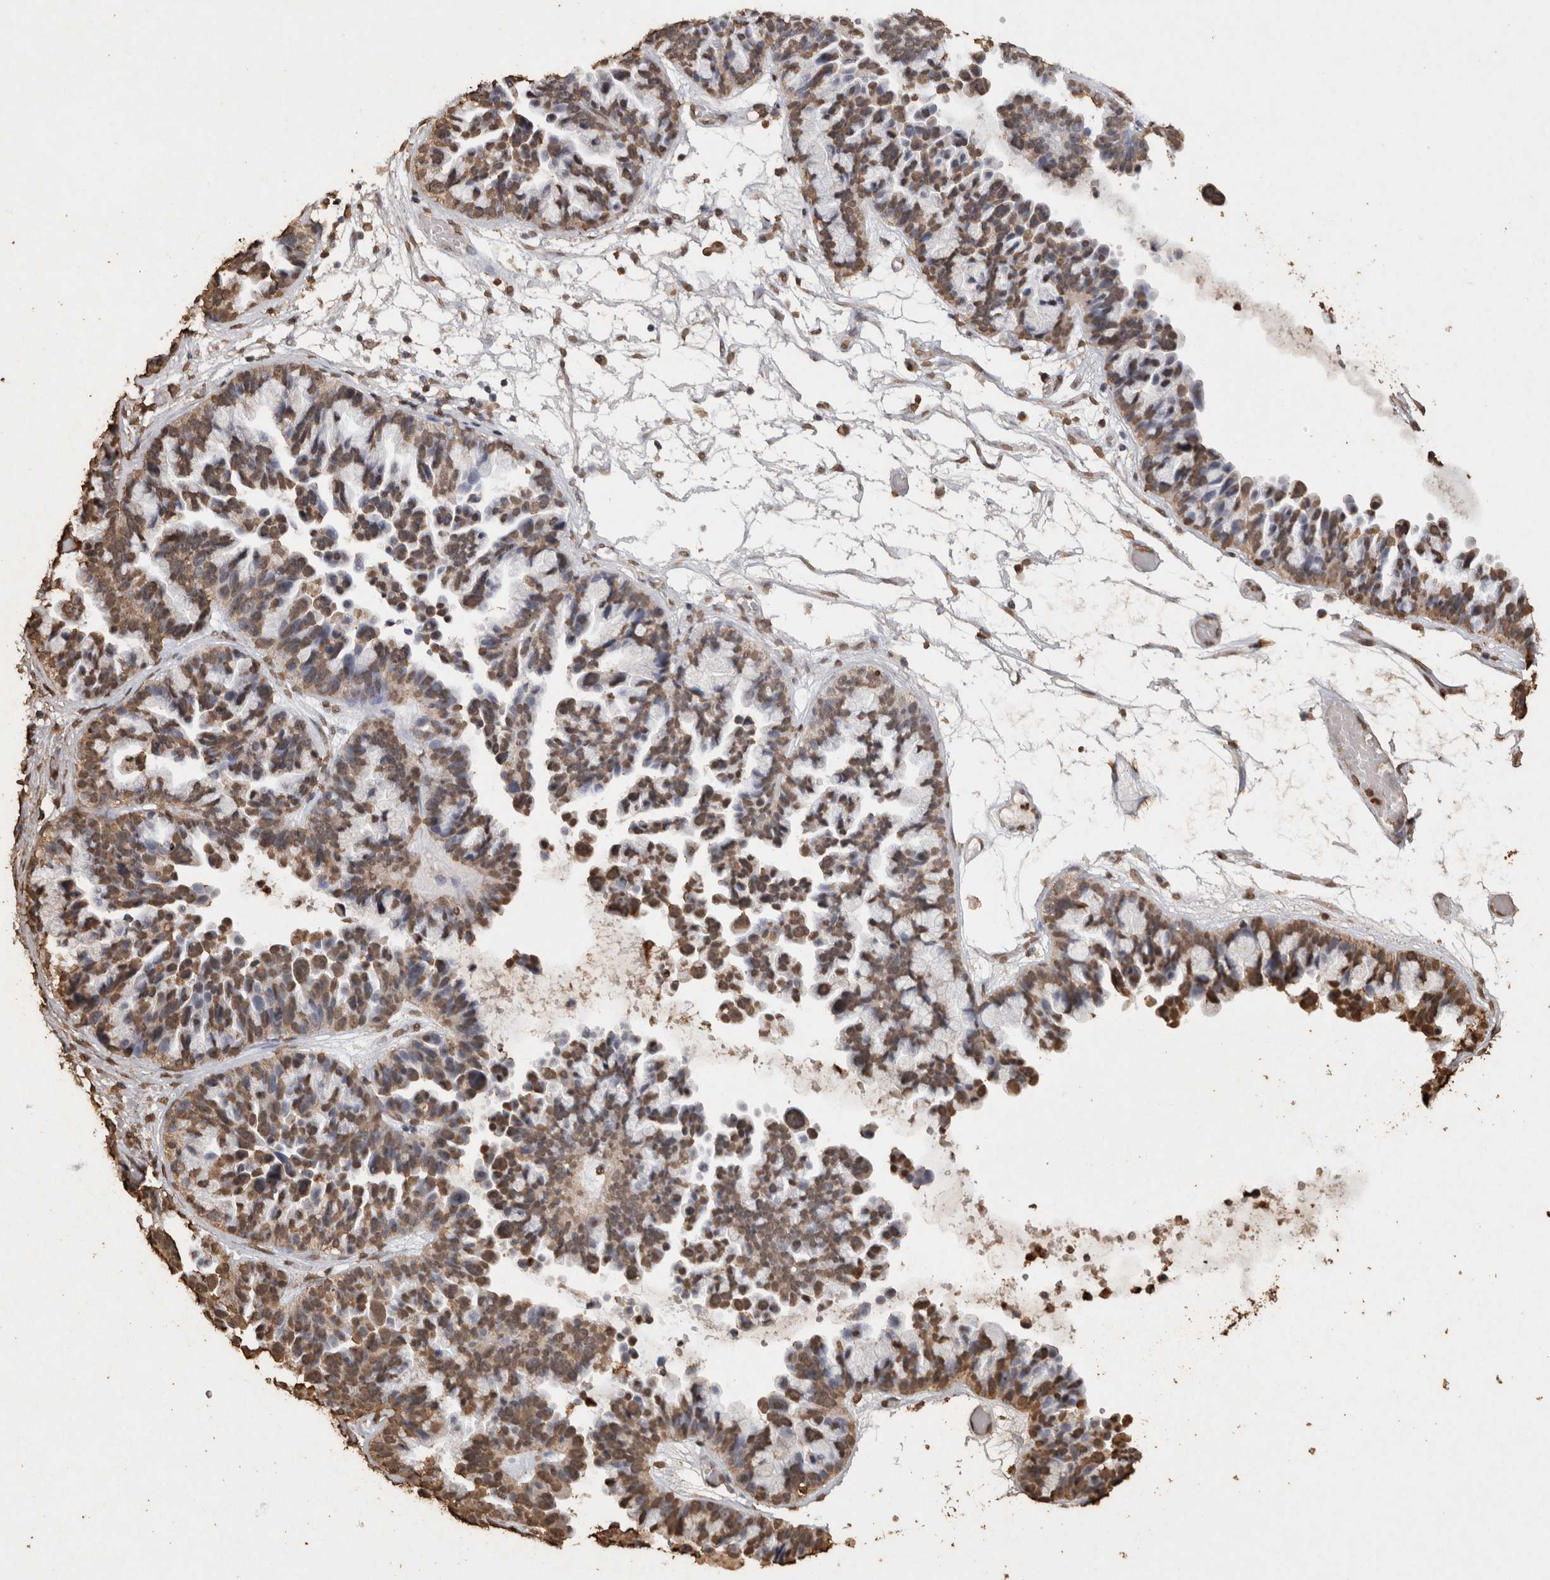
{"staining": {"intensity": "moderate", "quantity": ">75%", "location": "nuclear"}, "tissue": "ovarian cancer", "cell_type": "Tumor cells", "image_type": "cancer", "snomed": [{"axis": "morphology", "description": "Cystadenocarcinoma, serous, NOS"}, {"axis": "topography", "description": "Ovary"}], "caption": "Immunohistochemical staining of human serous cystadenocarcinoma (ovarian) demonstrates medium levels of moderate nuclear protein positivity in approximately >75% of tumor cells.", "gene": "FSTL3", "patient": {"sex": "female", "age": 56}}